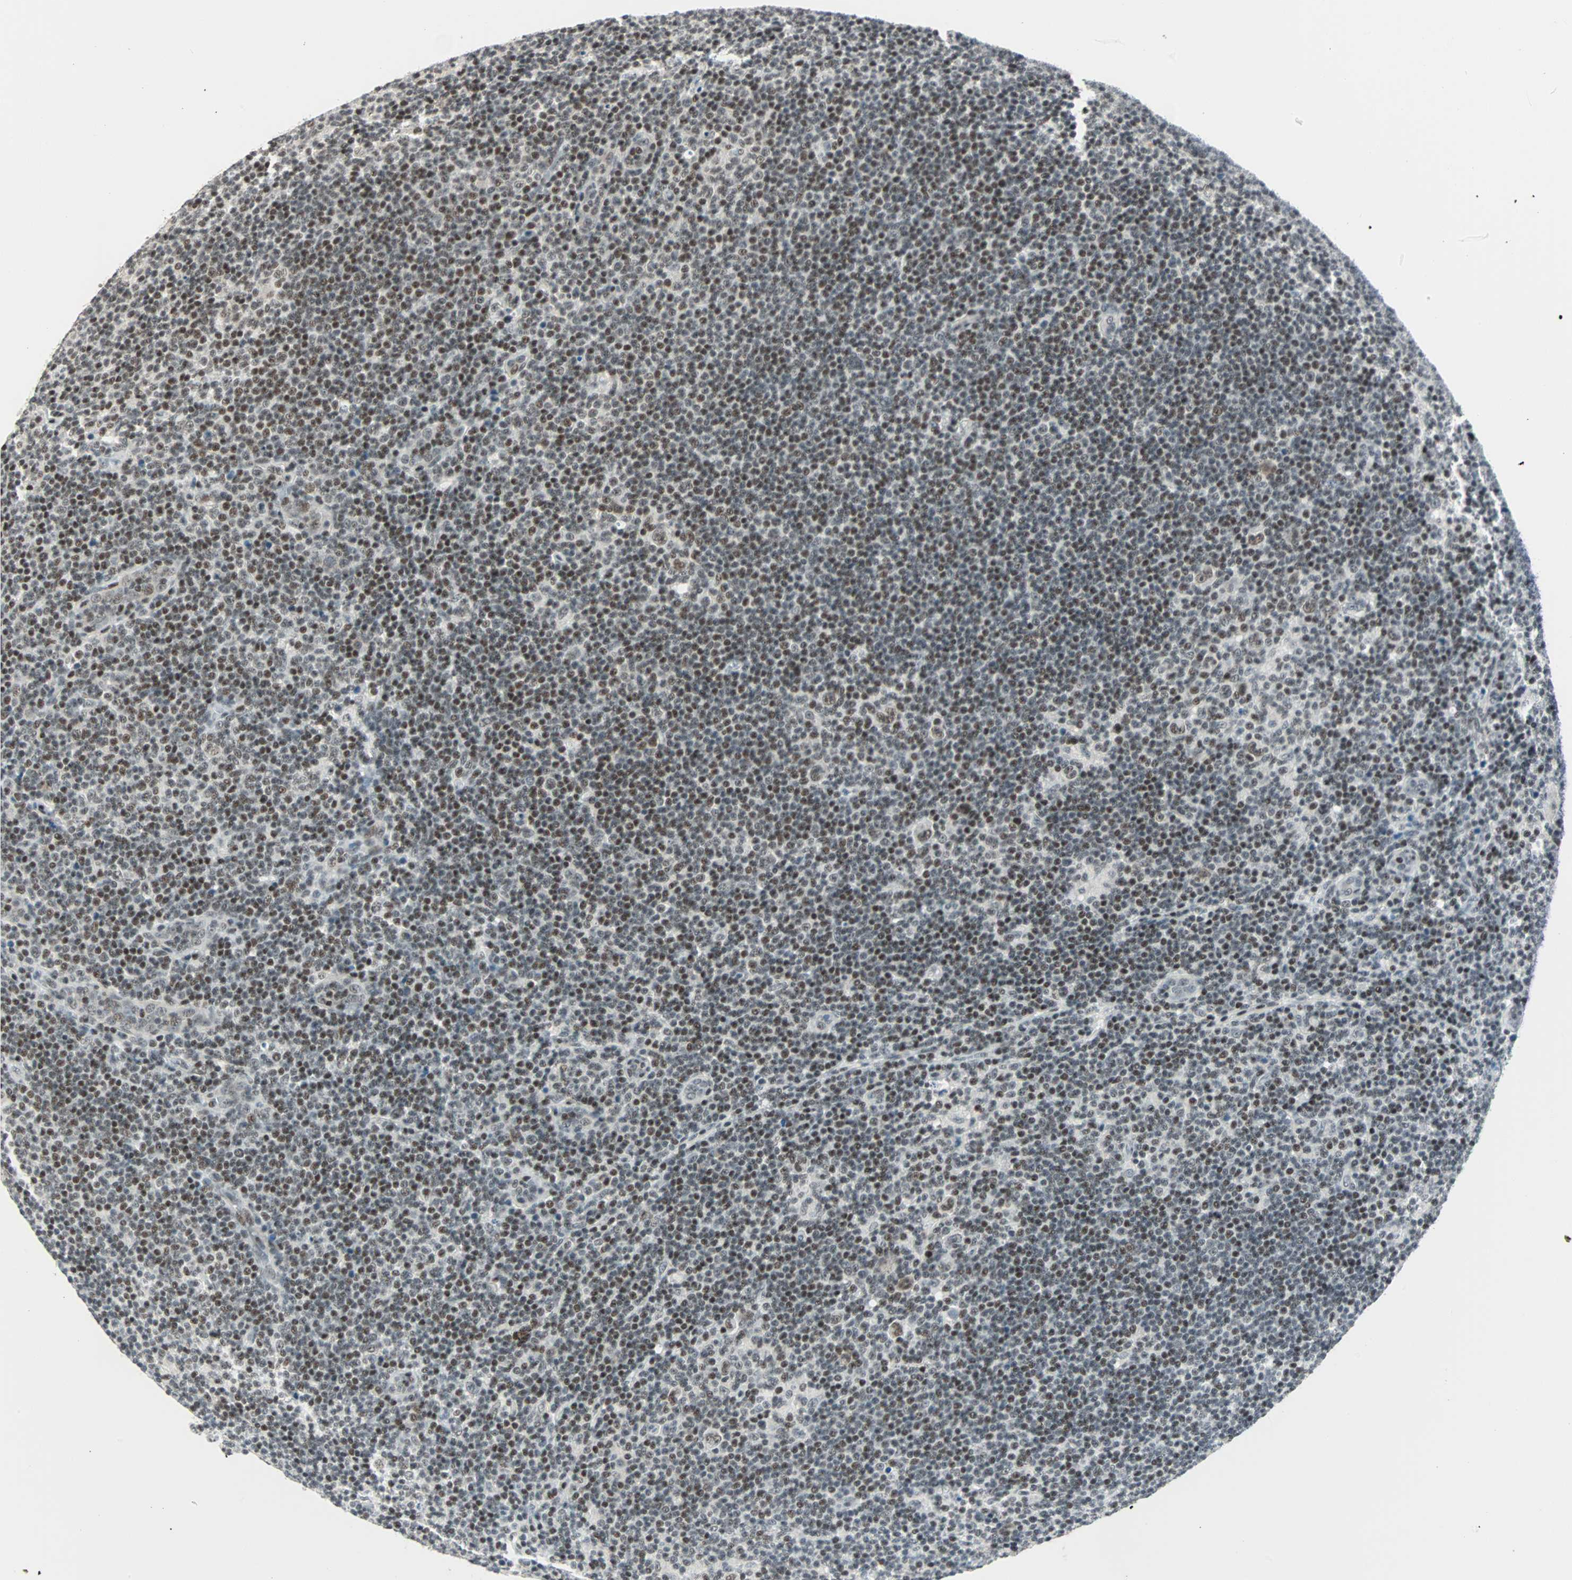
{"staining": {"intensity": "weak", "quantity": ">75%", "location": "nuclear"}, "tissue": "lymphoma", "cell_type": "Tumor cells", "image_type": "cancer", "snomed": [{"axis": "morphology", "description": "Hodgkin's disease, NOS"}, {"axis": "topography", "description": "Lymph node"}], "caption": "DAB immunohistochemical staining of lymphoma exhibits weak nuclear protein positivity in approximately >75% of tumor cells.", "gene": "SIN3A", "patient": {"sex": "female", "age": 57}}